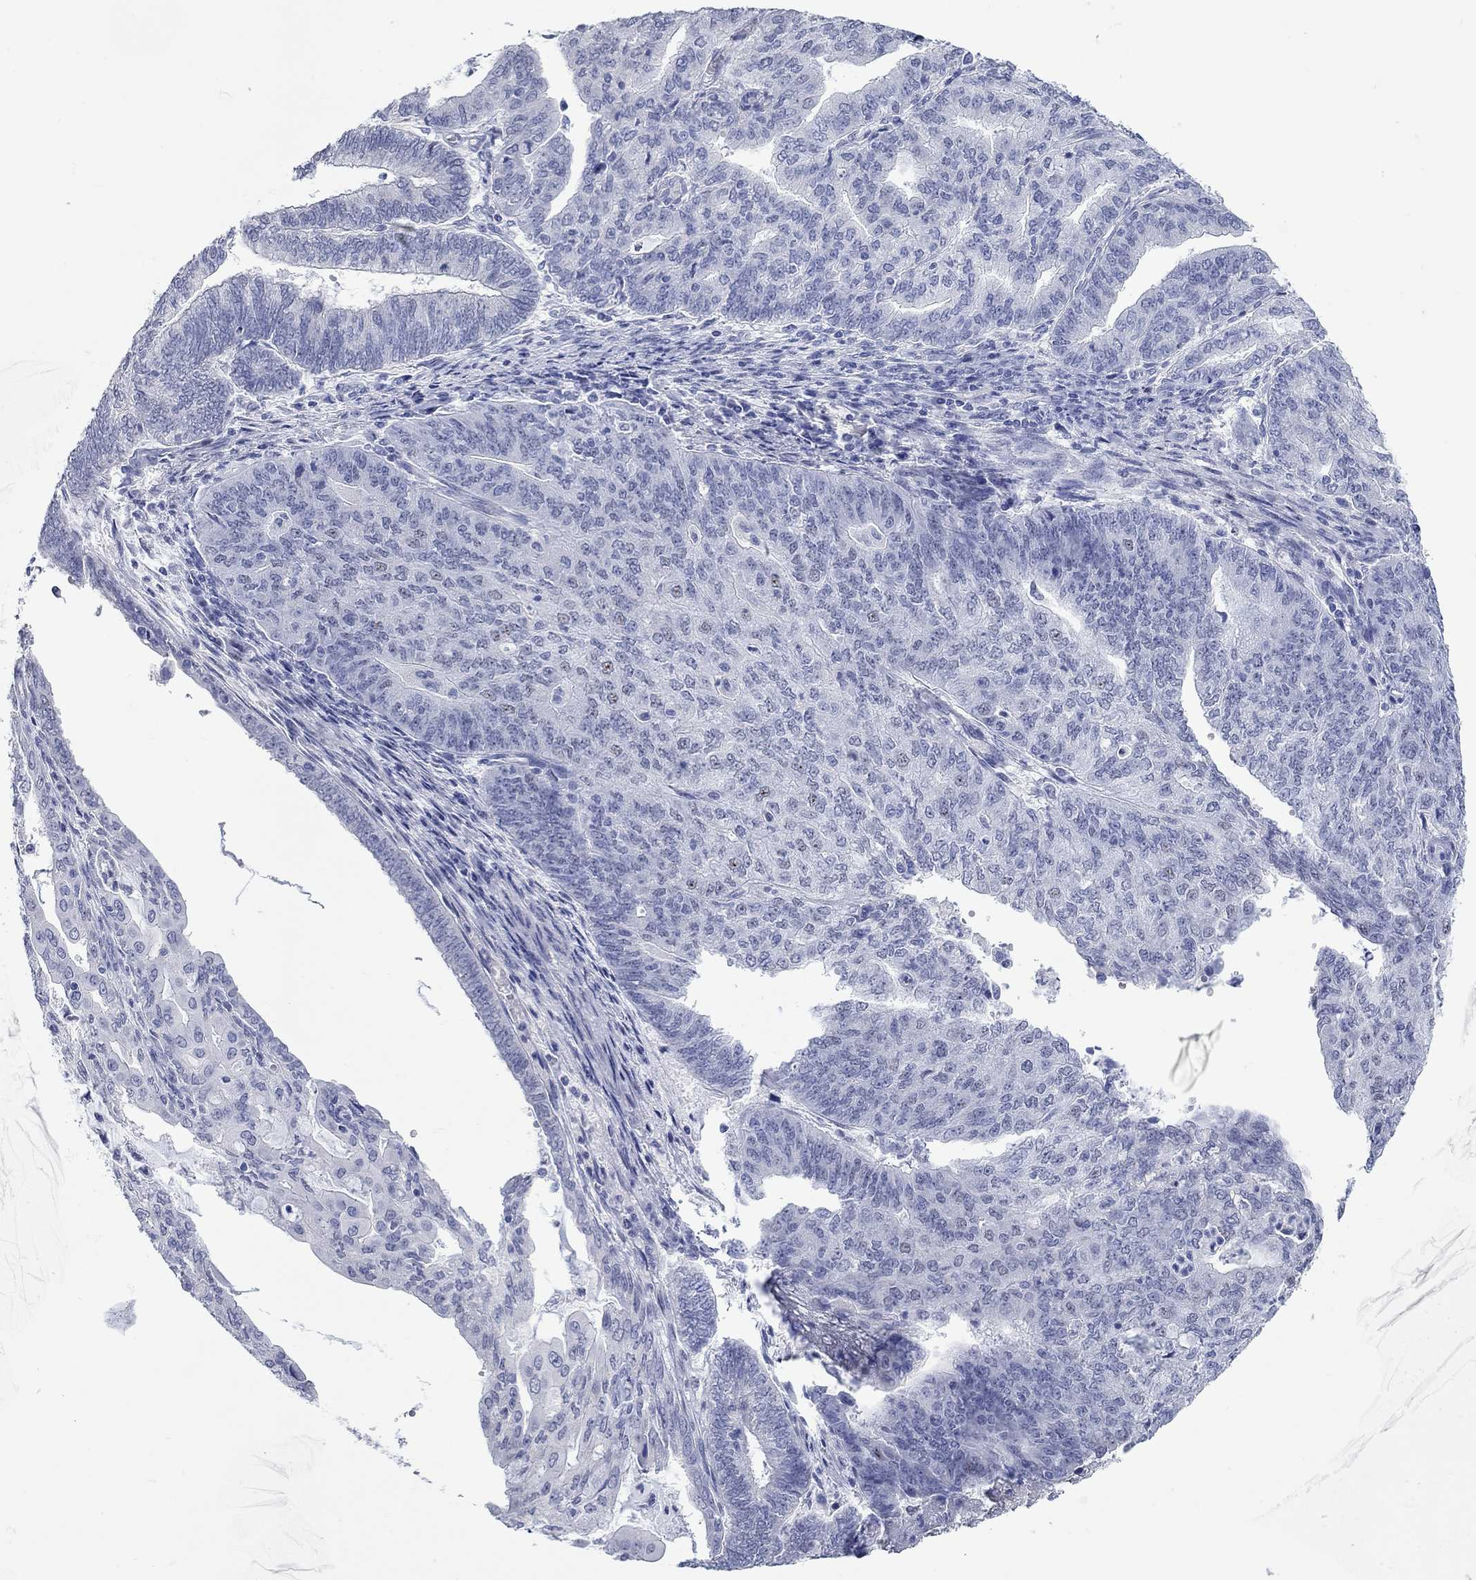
{"staining": {"intensity": "negative", "quantity": "none", "location": "none"}, "tissue": "endometrial cancer", "cell_type": "Tumor cells", "image_type": "cancer", "snomed": [{"axis": "morphology", "description": "Adenocarcinoma, NOS"}, {"axis": "topography", "description": "Endometrium"}], "caption": "Endometrial cancer was stained to show a protein in brown. There is no significant positivity in tumor cells.", "gene": "WASF3", "patient": {"sex": "female", "age": 82}}